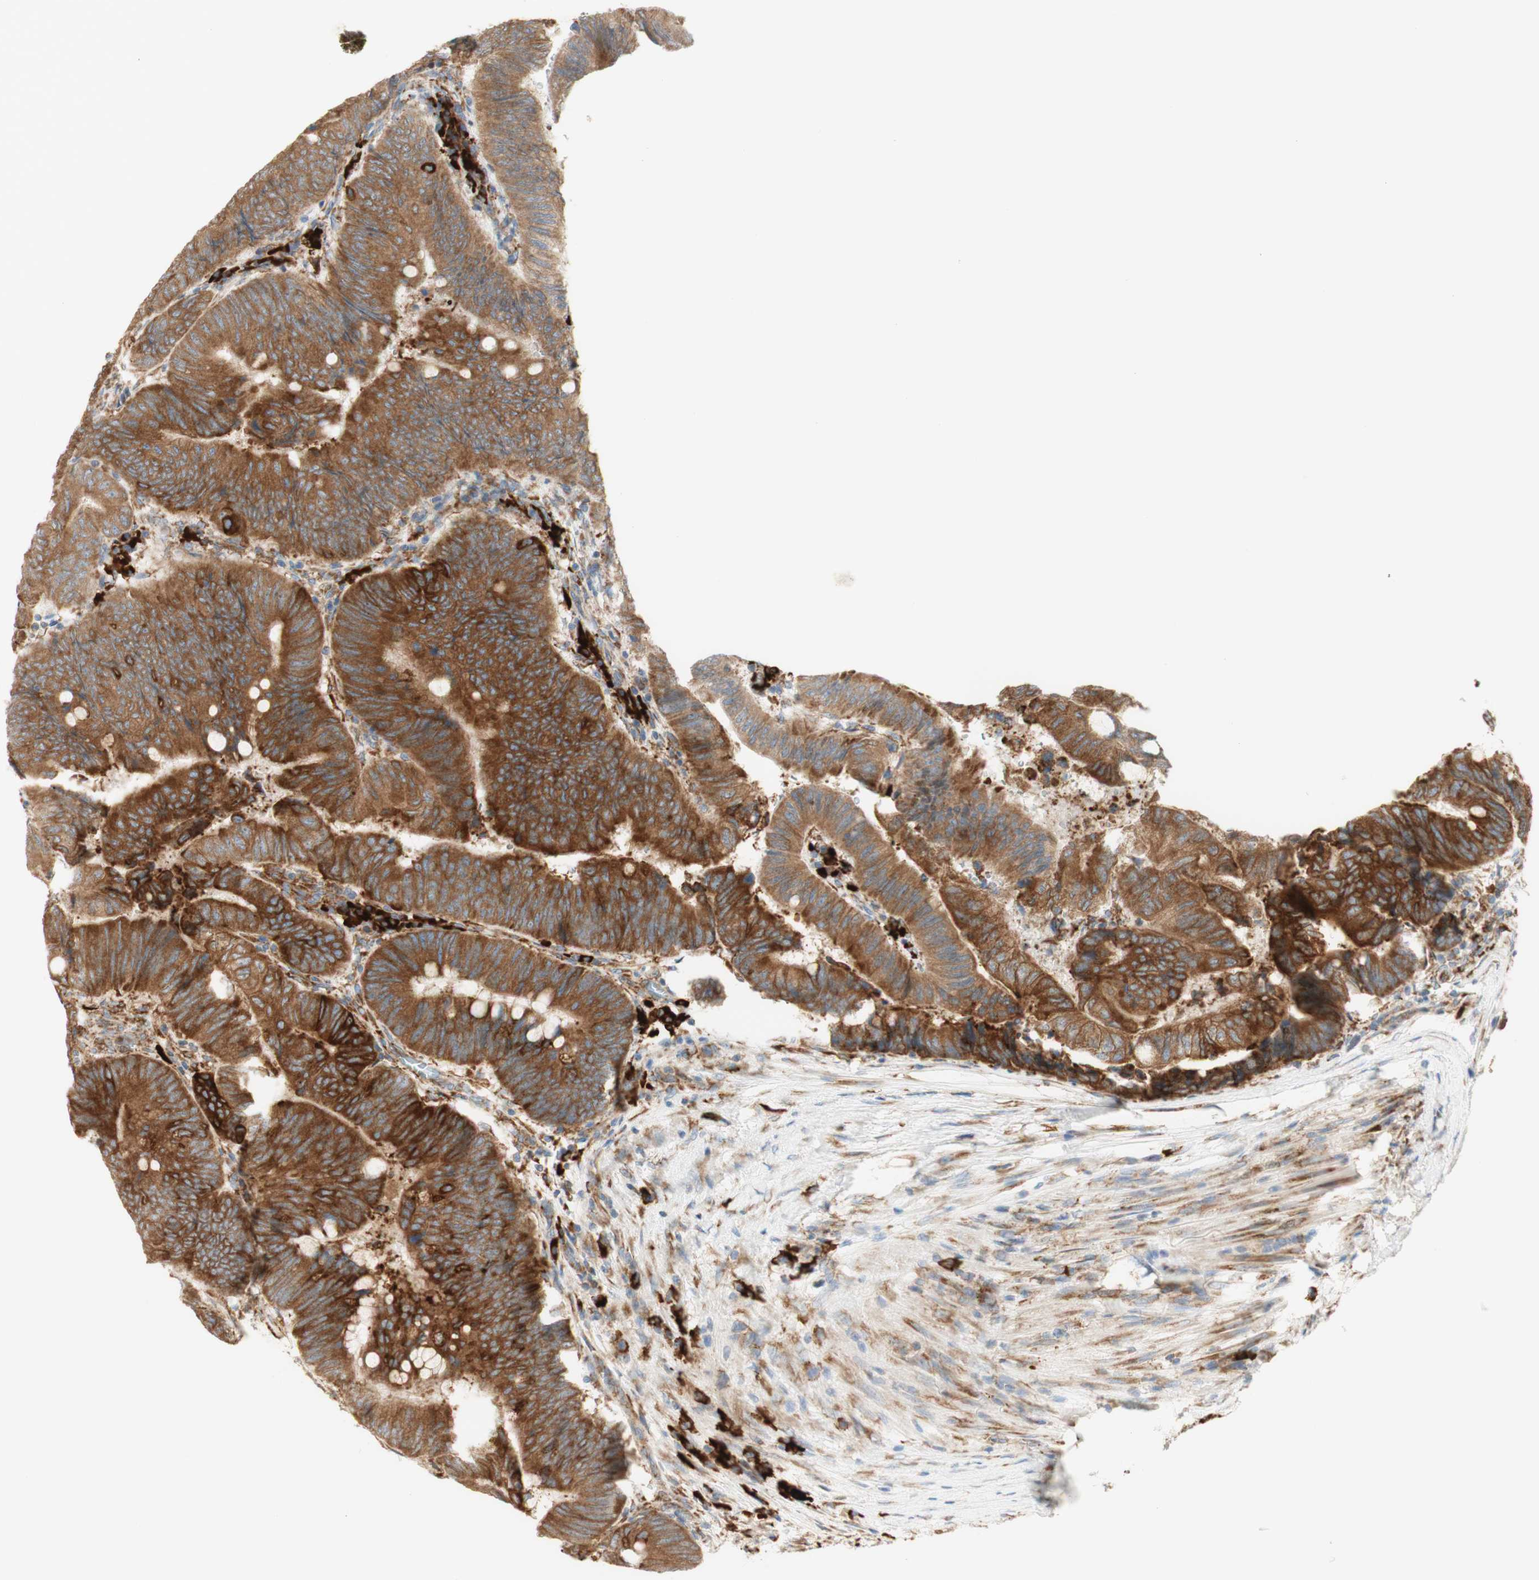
{"staining": {"intensity": "strong", "quantity": ">75%", "location": "cytoplasmic/membranous"}, "tissue": "colorectal cancer", "cell_type": "Tumor cells", "image_type": "cancer", "snomed": [{"axis": "morphology", "description": "Normal tissue, NOS"}, {"axis": "morphology", "description": "Adenocarcinoma, NOS"}, {"axis": "topography", "description": "Rectum"}, {"axis": "topography", "description": "Peripheral nerve tissue"}], "caption": "The photomicrograph demonstrates a brown stain indicating the presence of a protein in the cytoplasmic/membranous of tumor cells in colorectal cancer. The staining is performed using DAB (3,3'-diaminobenzidine) brown chromogen to label protein expression. The nuclei are counter-stained blue using hematoxylin.", "gene": "MANF", "patient": {"sex": "male", "age": 92}}